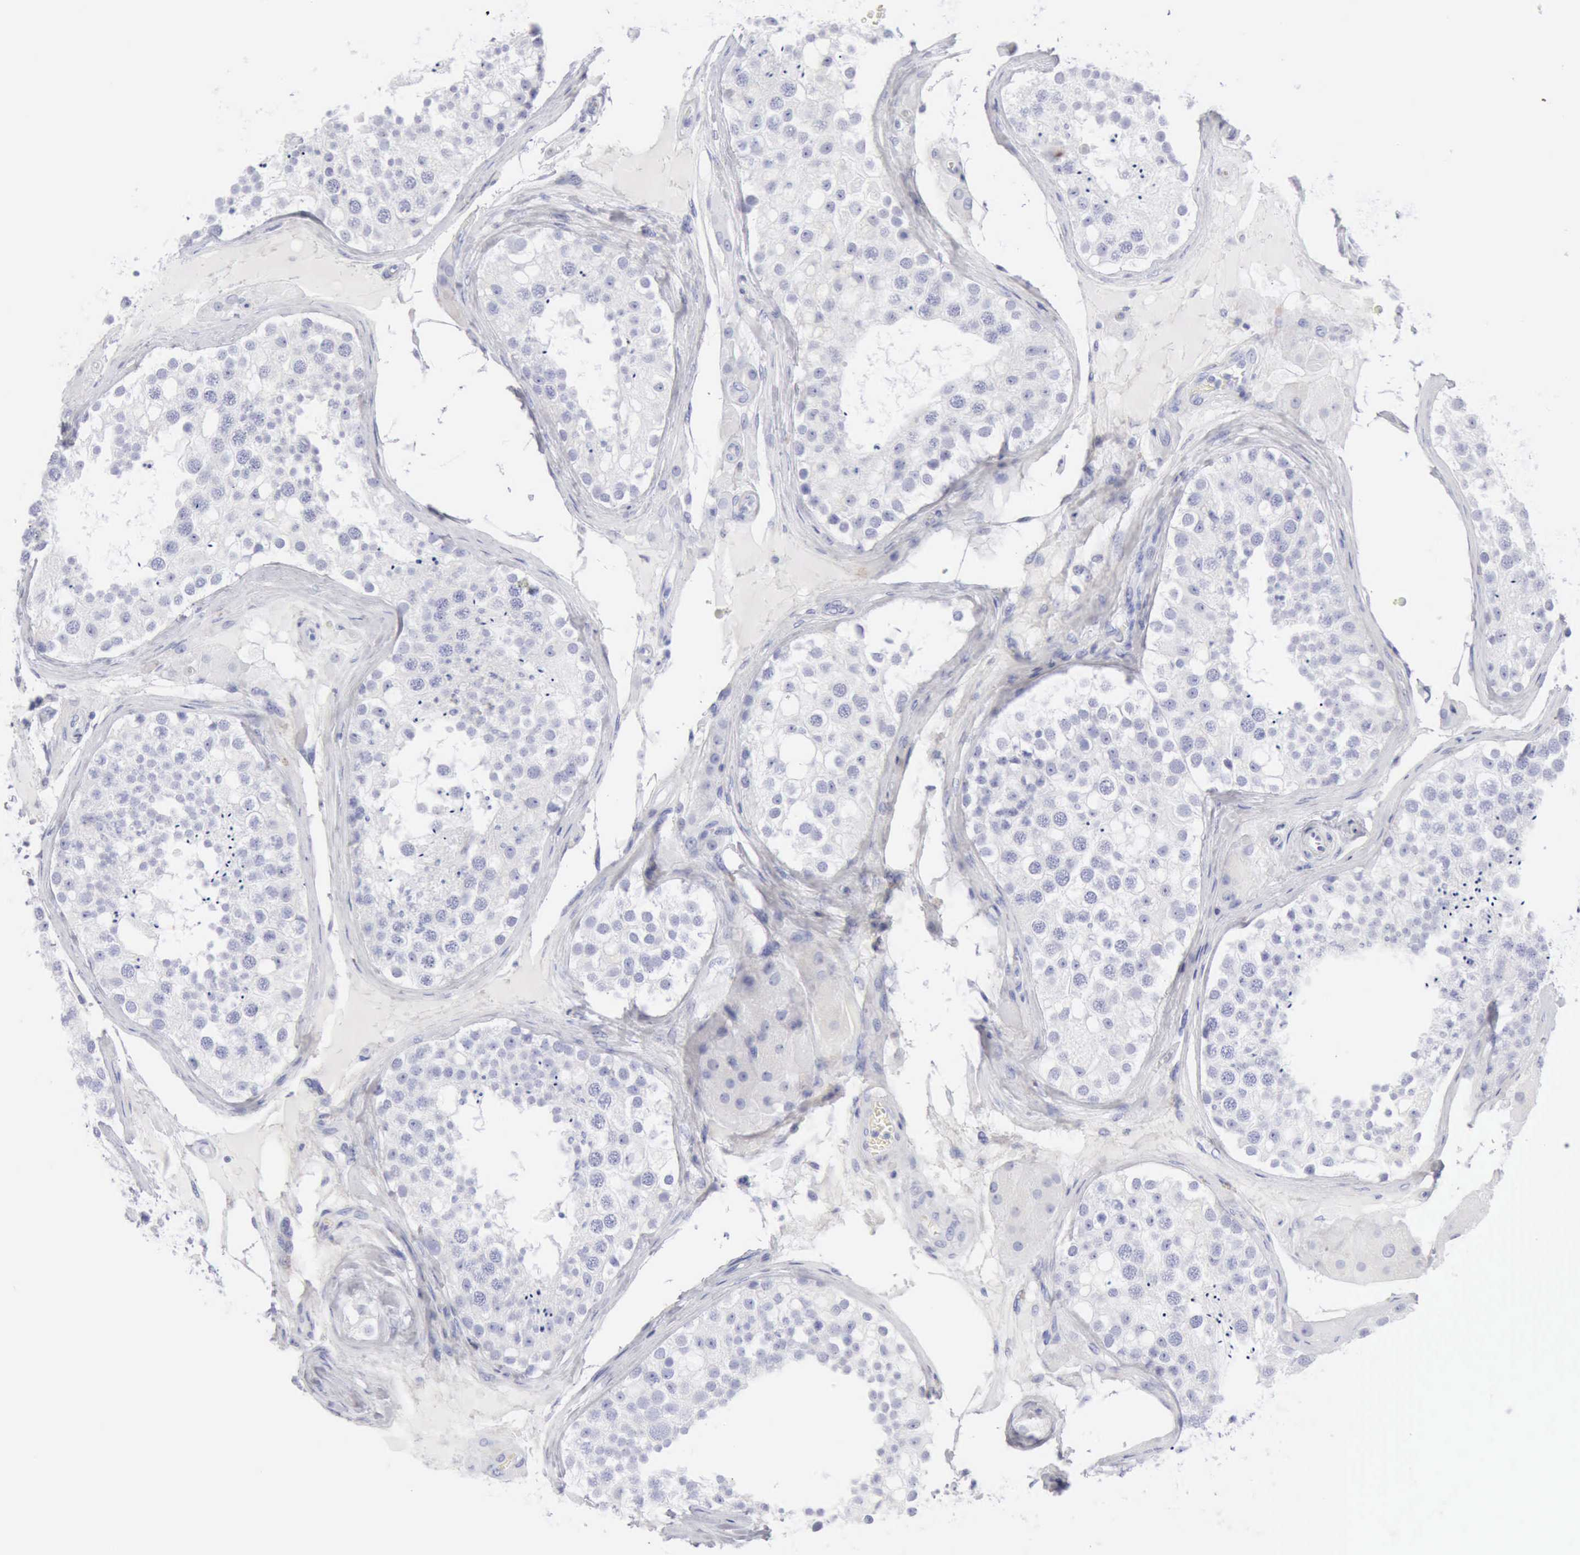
{"staining": {"intensity": "negative", "quantity": "none", "location": "none"}, "tissue": "testis", "cell_type": "Cells in seminiferous ducts", "image_type": "normal", "snomed": [{"axis": "morphology", "description": "Normal tissue, NOS"}, {"axis": "topography", "description": "Testis"}], "caption": "IHC photomicrograph of benign testis stained for a protein (brown), which displays no positivity in cells in seminiferous ducts.", "gene": "KRT10", "patient": {"sex": "male", "age": 68}}